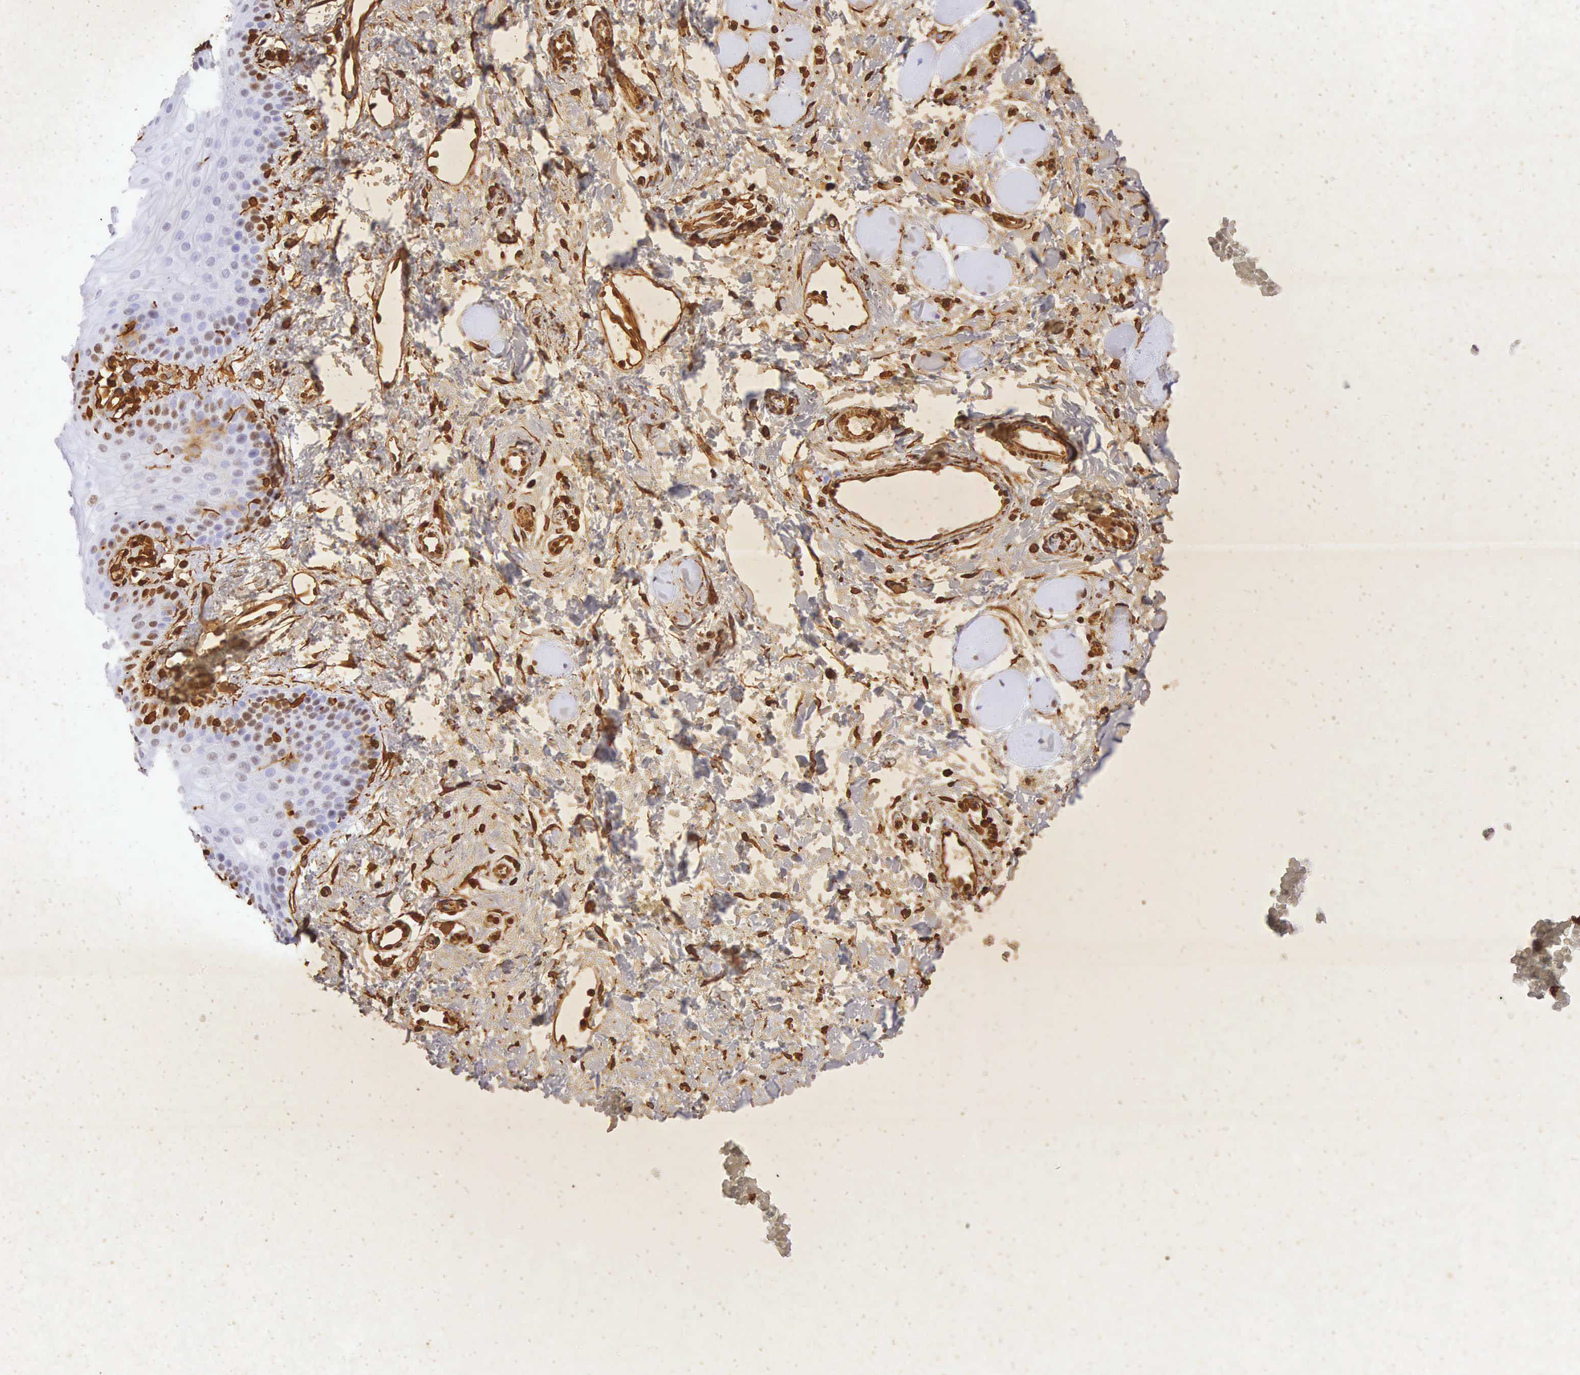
{"staining": {"intensity": "negative", "quantity": "none", "location": "none"}, "tissue": "oral mucosa", "cell_type": "Squamous epithelial cells", "image_type": "normal", "snomed": [{"axis": "morphology", "description": "Normal tissue, NOS"}, {"axis": "topography", "description": "Oral tissue"}], "caption": "Immunohistochemistry (IHC) histopathology image of benign oral mucosa: human oral mucosa stained with DAB reveals no significant protein positivity in squamous epithelial cells. Nuclei are stained in blue.", "gene": "VIM", "patient": {"sex": "male", "age": 14}}